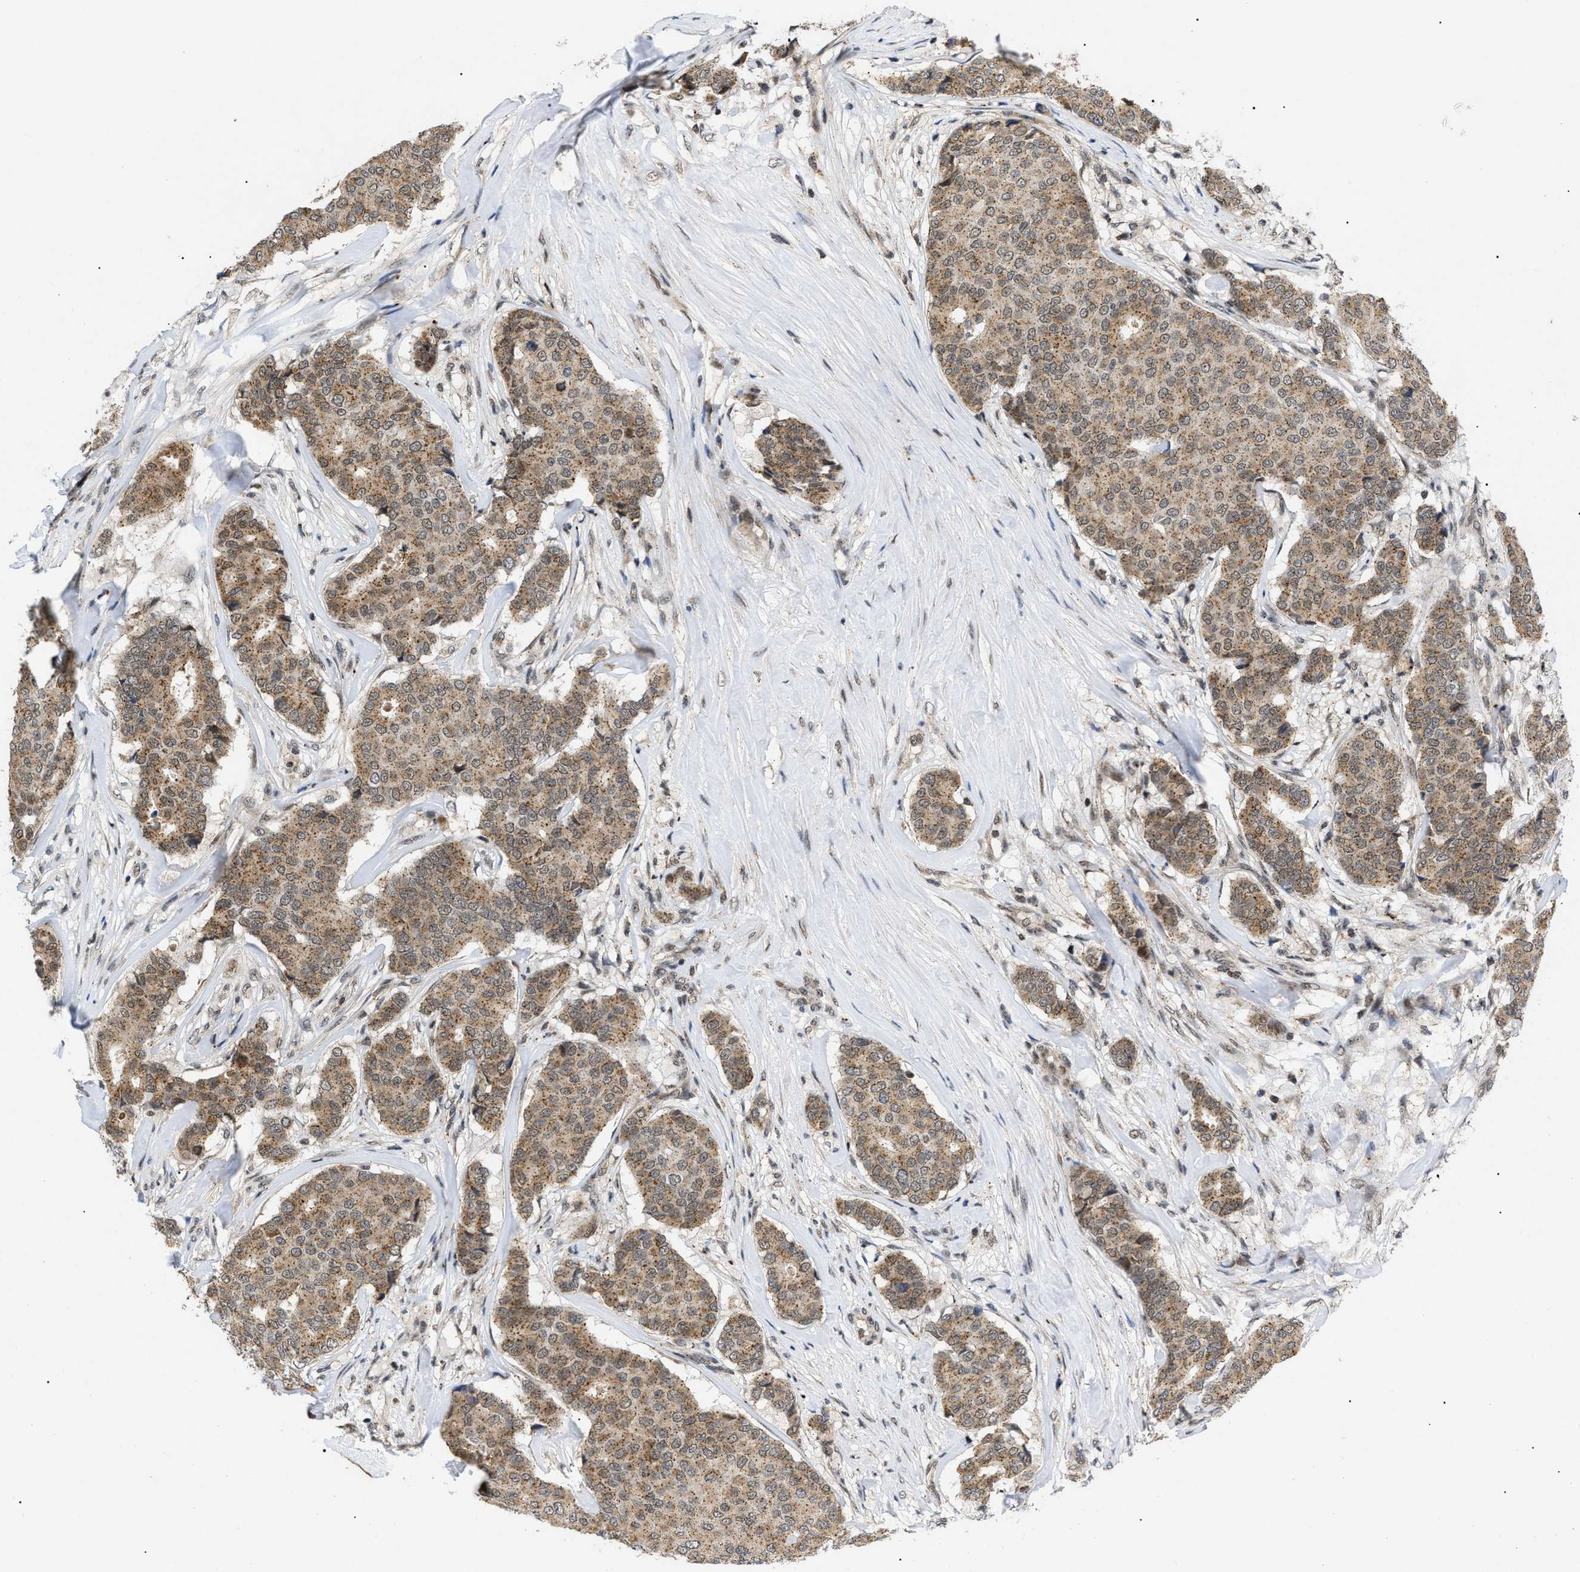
{"staining": {"intensity": "moderate", "quantity": ">75%", "location": "cytoplasmic/membranous"}, "tissue": "breast cancer", "cell_type": "Tumor cells", "image_type": "cancer", "snomed": [{"axis": "morphology", "description": "Duct carcinoma"}, {"axis": "topography", "description": "Breast"}], "caption": "Moderate cytoplasmic/membranous protein positivity is present in about >75% of tumor cells in breast infiltrating ductal carcinoma. The staining is performed using DAB brown chromogen to label protein expression. The nuclei are counter-stained blue using hematoxylin.", "gene": "ZBTB11", "patient": {"sex": "female", "age": 75}}